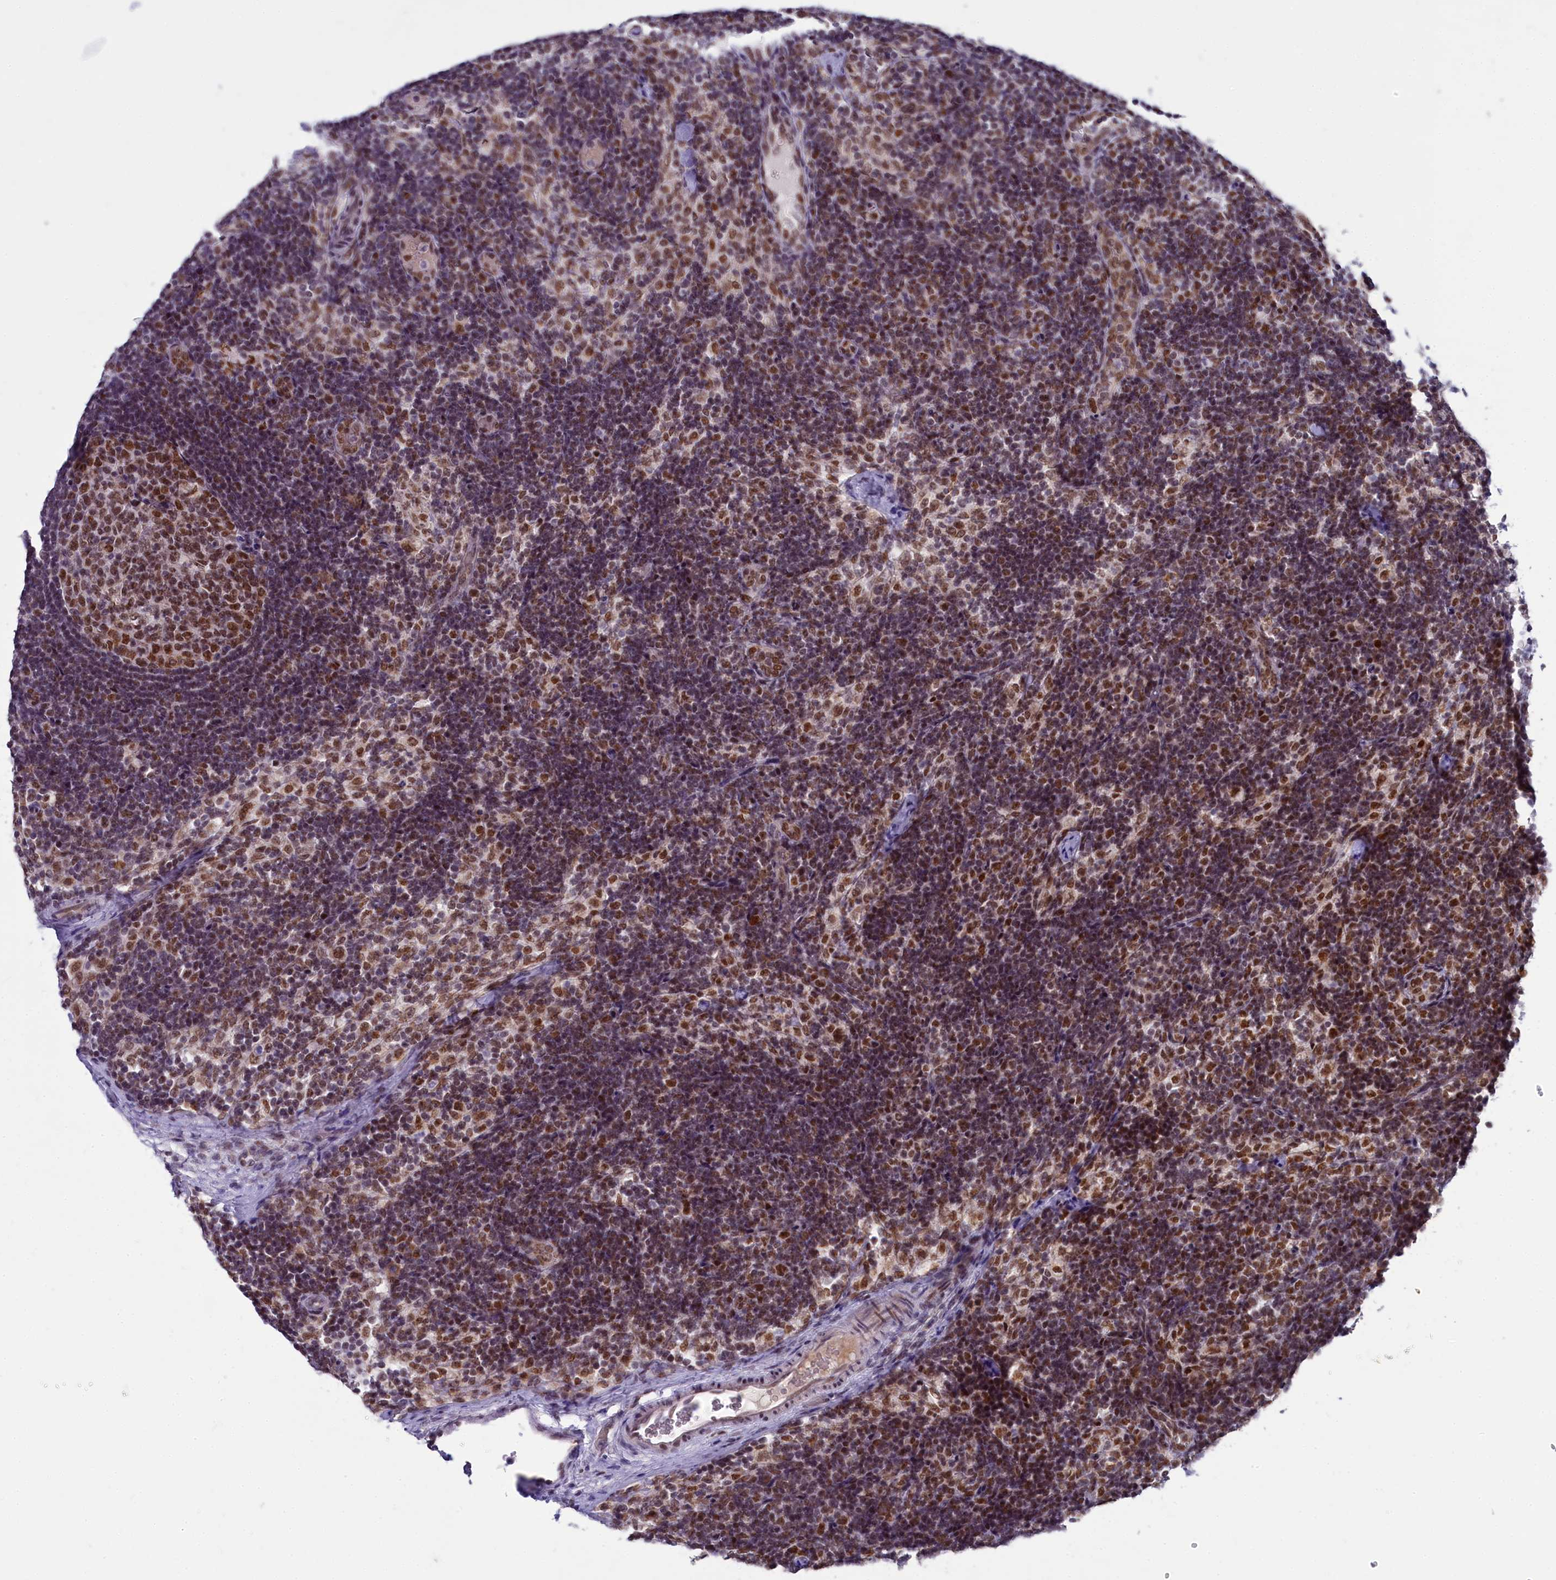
{"staining": {"intensity": "moderate", "quantity": ">75%", "location": "nuclear"}, "tissue": "lymph node", "cell_type": "Germinal center cells", "image_type": "normal", "snomed": [{"axis": "morphology", "description": "Normal tissue, NOS"}, {"axis": "topography", "description": "Lymph node"}], "caption": "The micrograph demonstrates a brown stain indicating the presence of a protein in the nuclear of germinal center cells in lymph node.", "gene": "PPHLN1", "patient": {"sex": "female", "age": 22}}